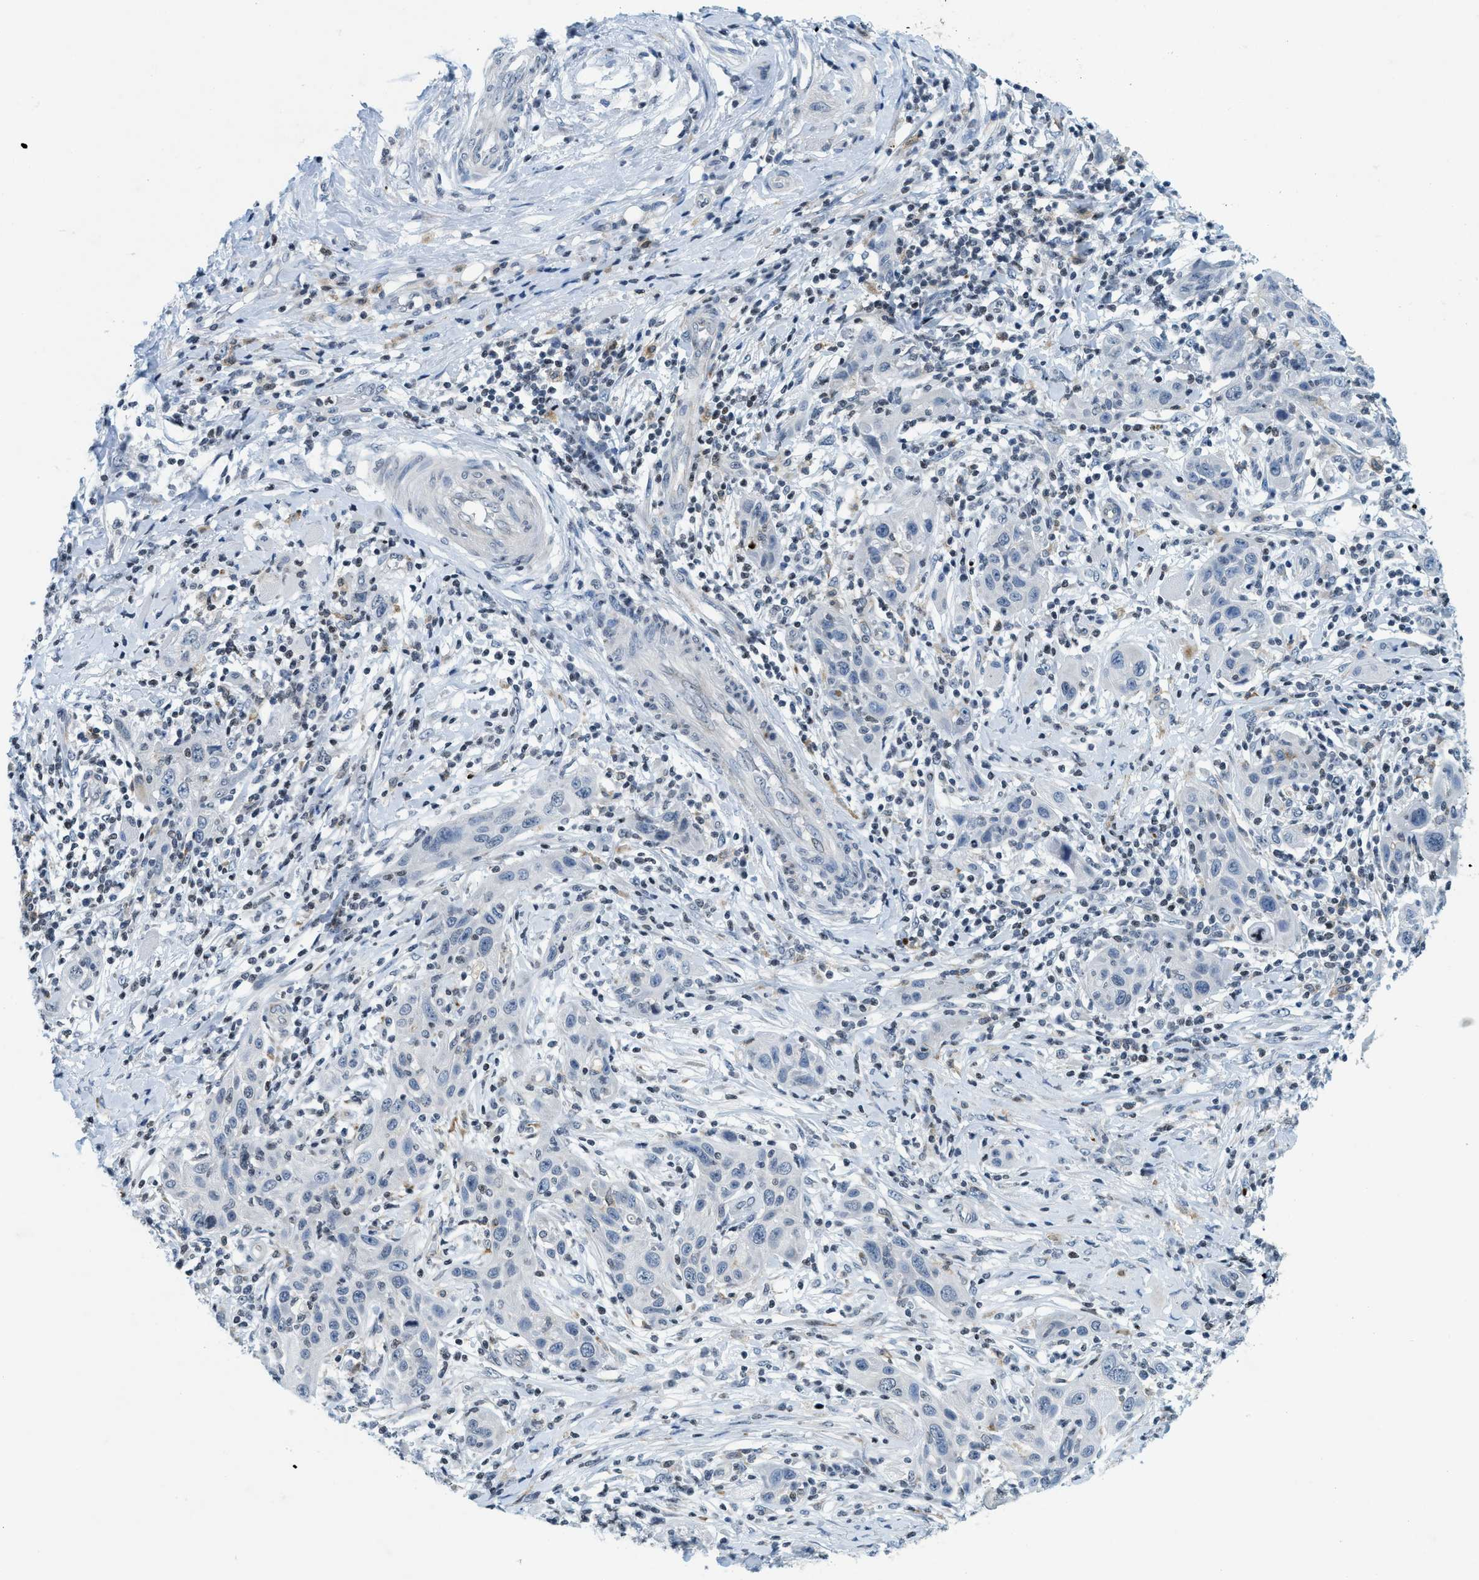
{"staining": {"intensity": "negative", "quantity": "none", "location": "none"}, "tissue": "skin cancer", "cell_type": "Tumor cells", "image_type": "cancer", "snomed": [{"axis": "morphology", "description": "Squamous cell carcinoma, NOS"}, {"axis": "topography", "description": "Skin"}], "caption": "Immunohistochemical staining of skin cancer shows no significant positivity in tumor cells.", "gene": "UVRAG", "patient": {"sex": "female", "age": 88}}